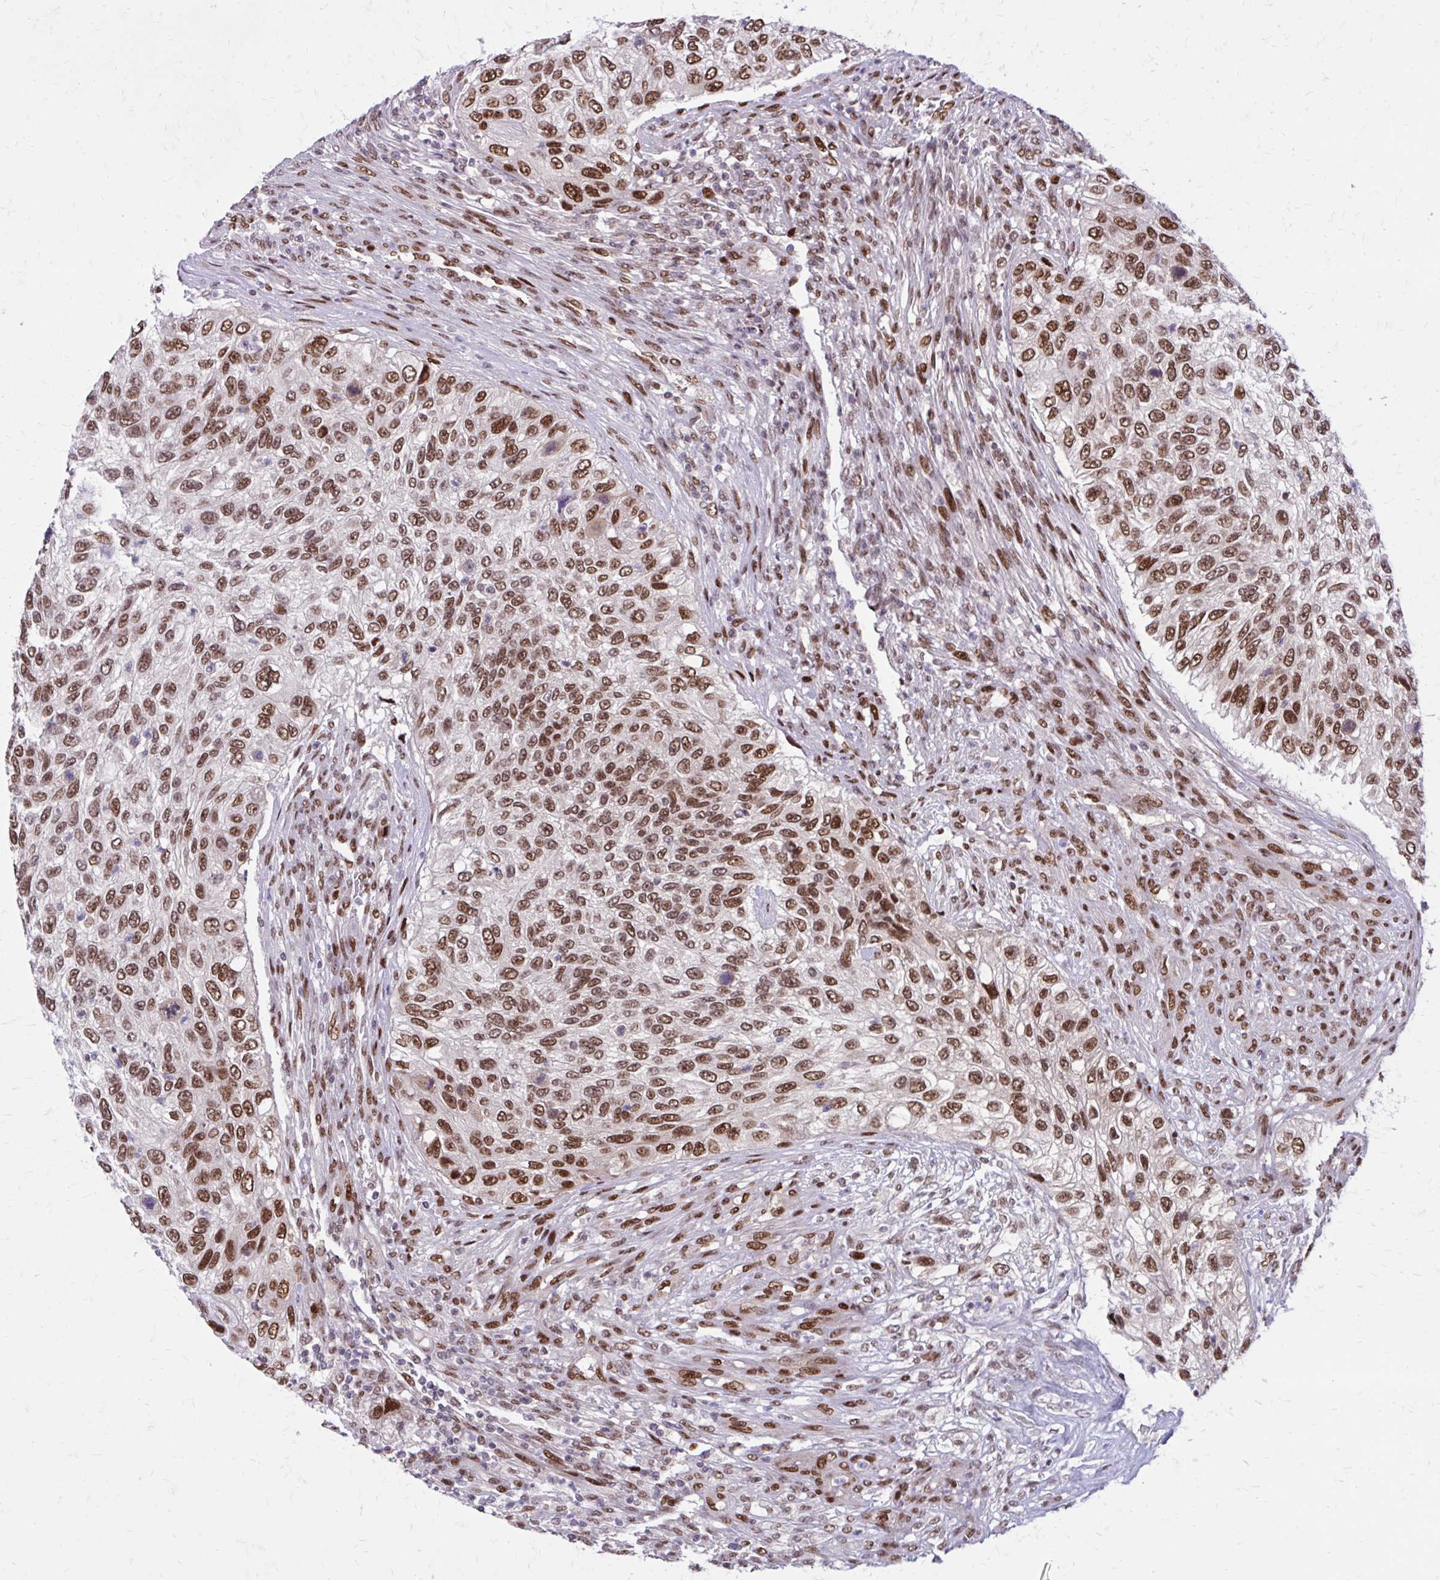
{"staining": {"intensity": "moderate", "quantity": ">75%", "location": "nuclear"}, "tissue": "urothelial cancer", "cell_type": "Tumor cells", "image_type": "cancer", "snomed": [{"axis": "morphology", "description": "Urothelial carcinoma, High grade"}, {"axis": "topography", "description": "Urinary bladder"}], "caption": "Protein staining of urothelial cancer tissue exhibits moderate nuclear expression in about >75% of tumor cells.", "gene": "PSME4", "patient": {"sex": "female", "age": 60}}